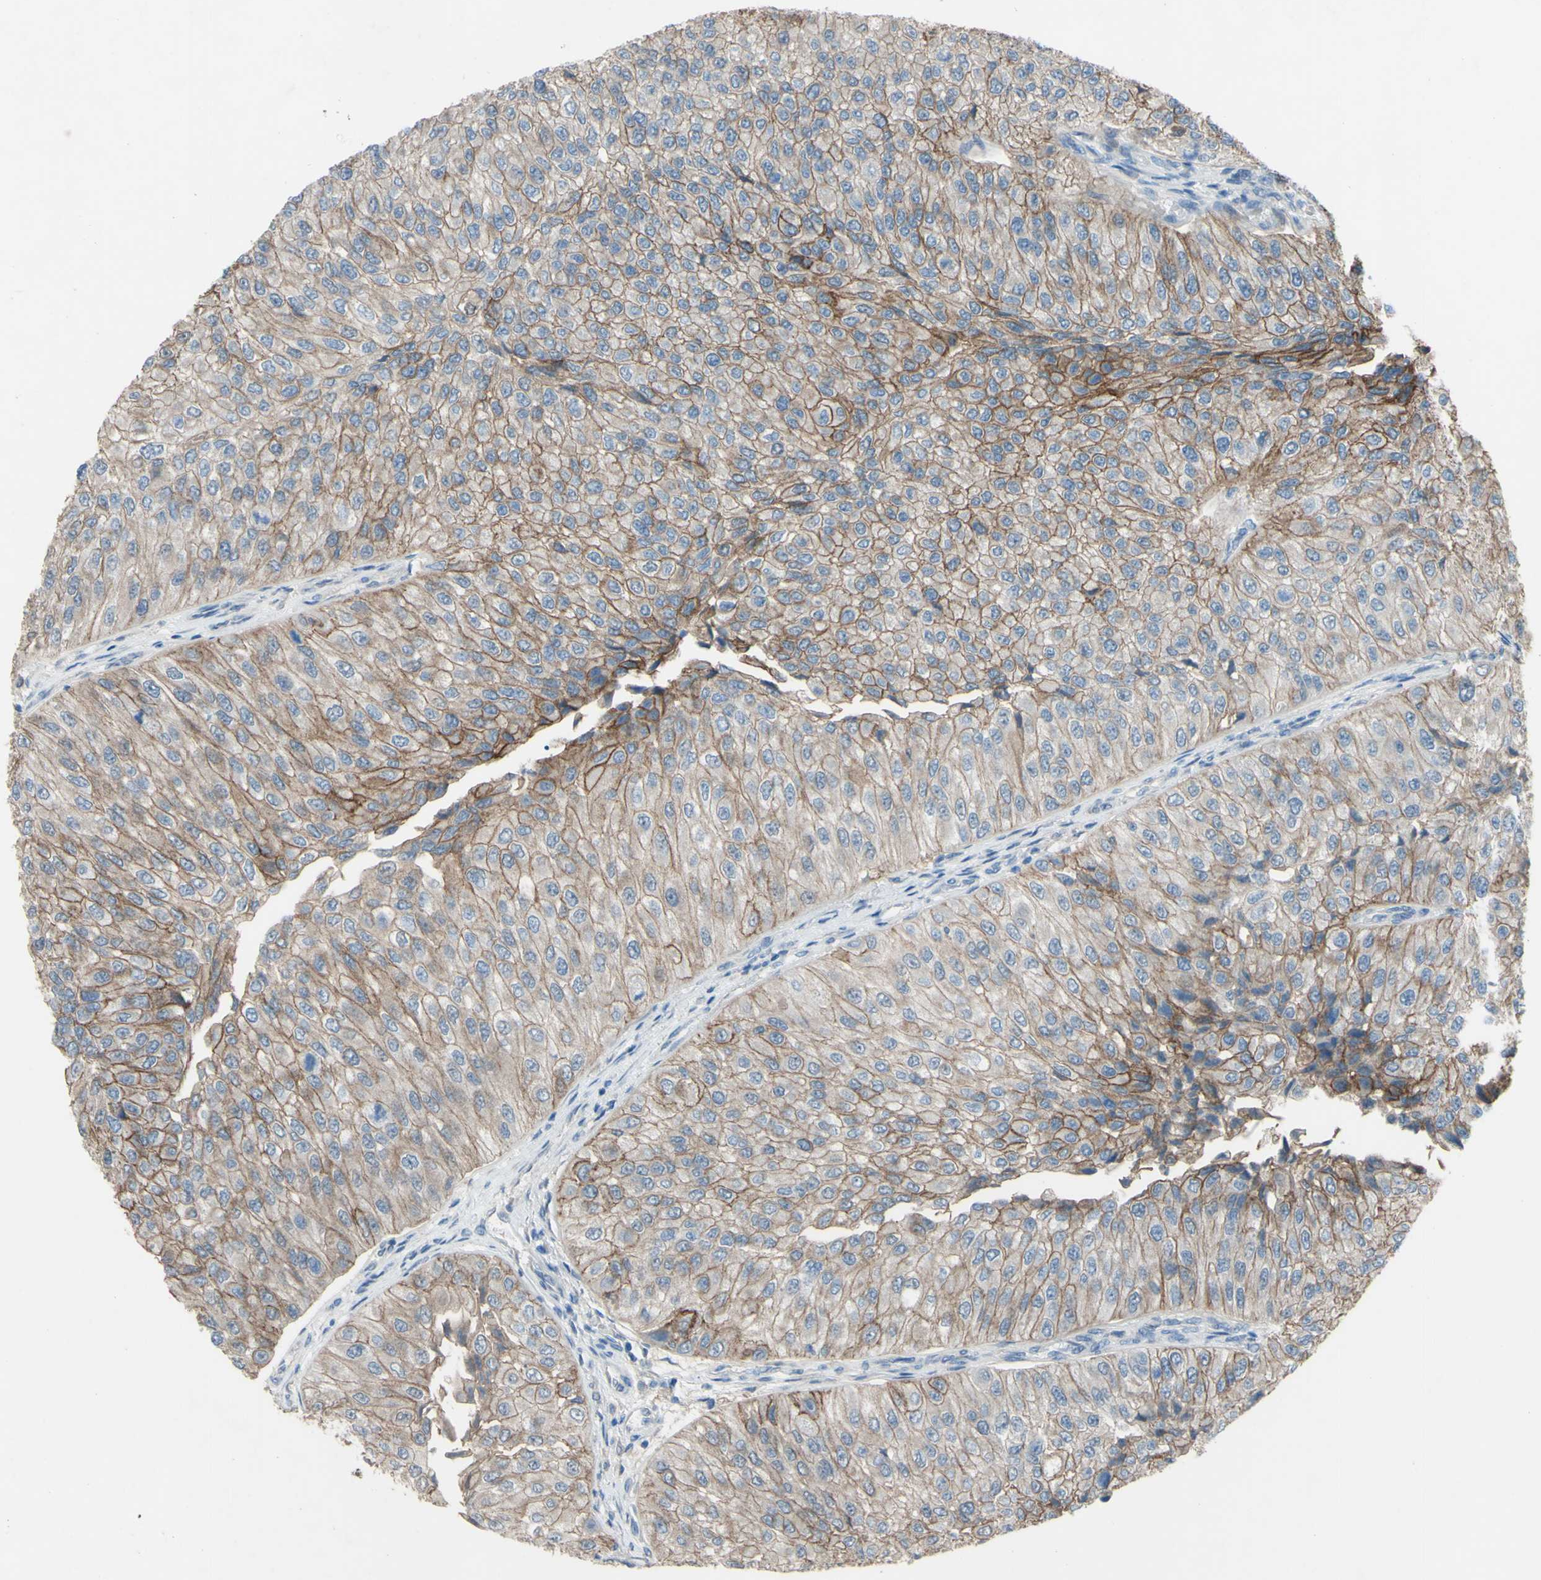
{"staining": {"intensity": "moderate", "quantity": ">75%", "location": "cytoplasmic/membranous"}, "tissue": "urothelial cancer", "cell_type": "Tumor cells", "image_type": "cancer", "snomed": [{"axis": "morphology", "description": "Urothelial carcinoma, High grade"}, {"axis": "topography", "description": "Kidney"}, {"axis": "topography", "description": "Urinary bladder"}], "caption": "The photomicrograph exhibits staining of urothelial carcinoma (high-grade), revealing moderate cytoplasmic/membranous protein staining (brown color) within tumor cells.", "gene": "CDCP1", "patient": {"sex": "male", "age": 77}}